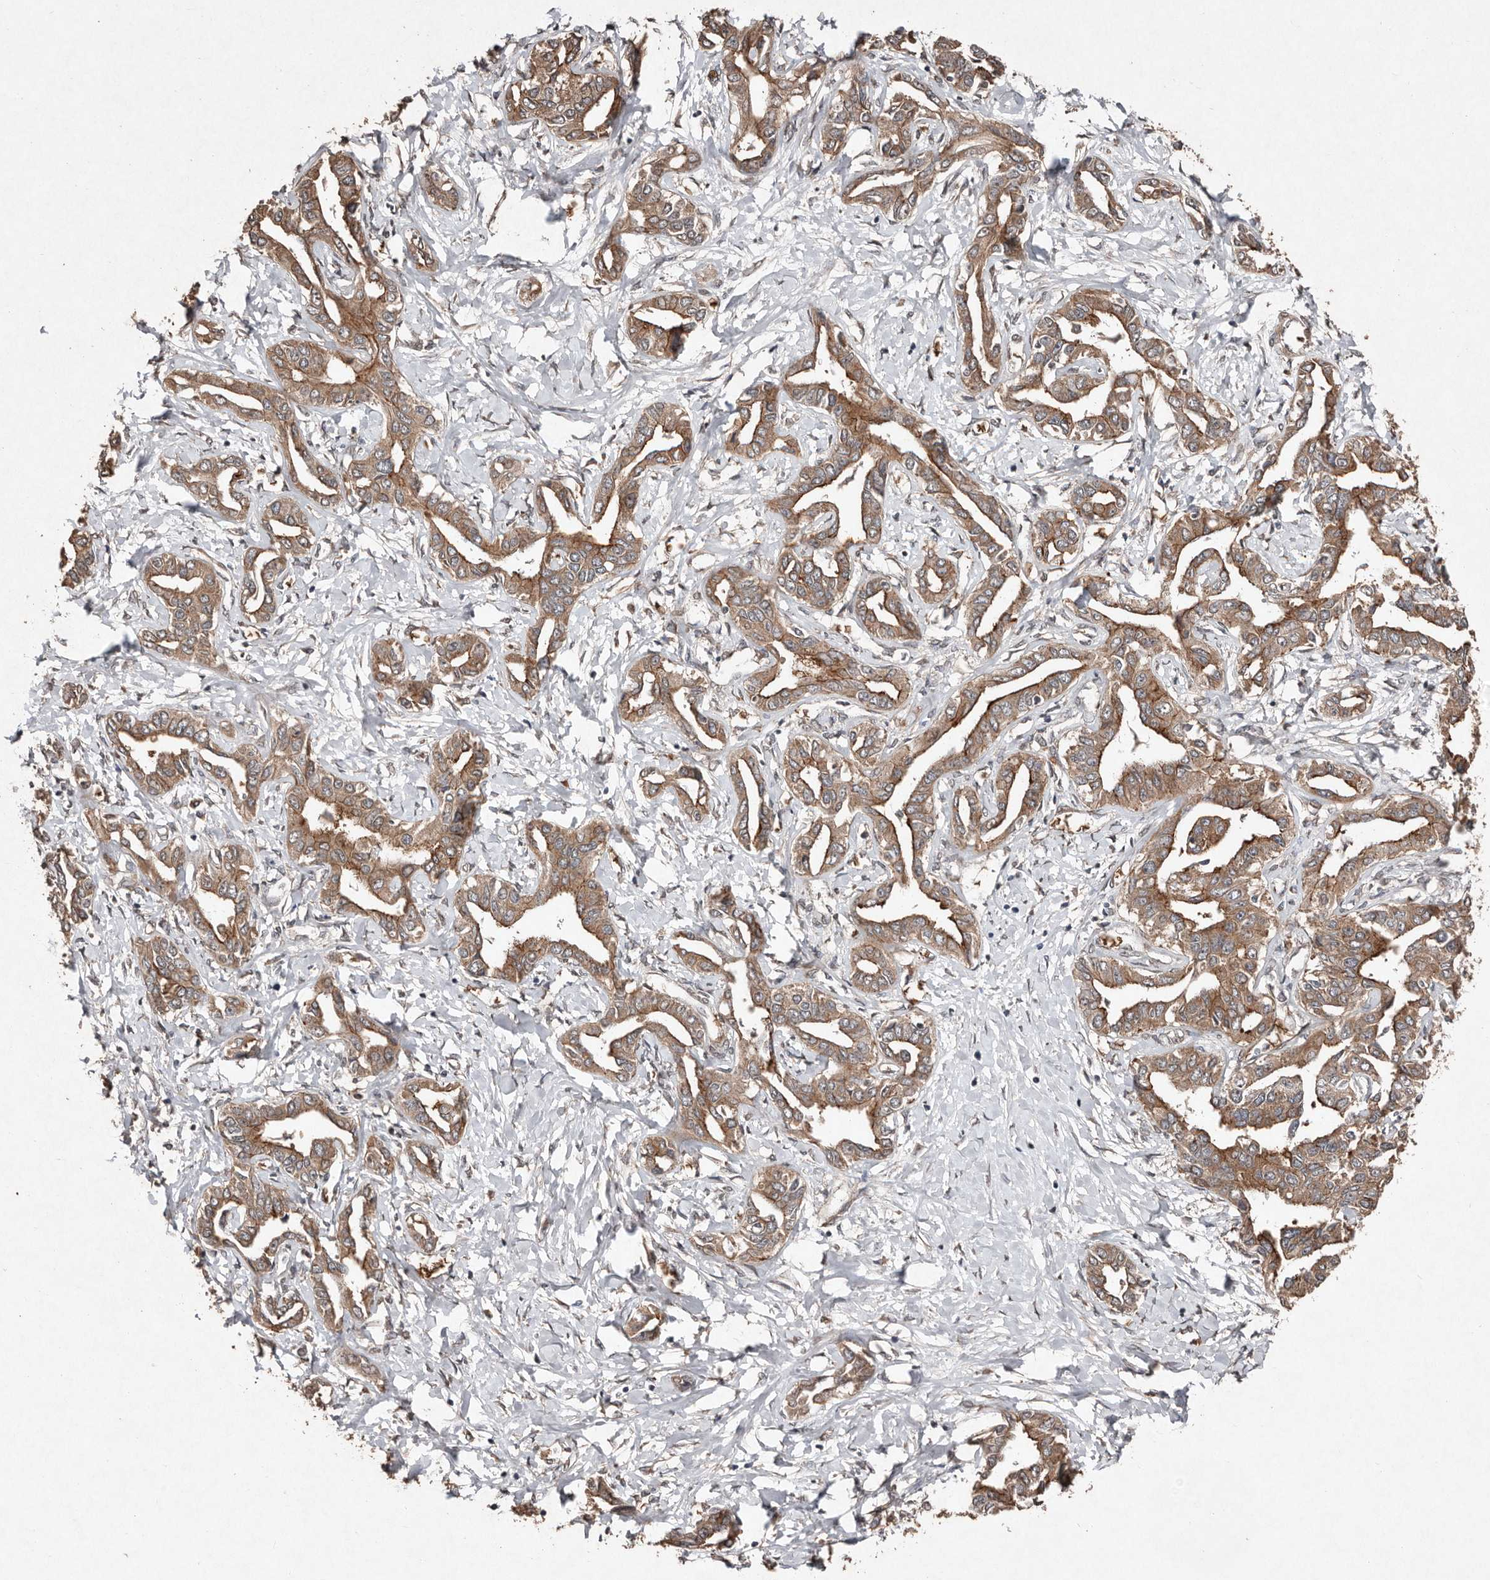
{"staining": {"intensity": "moderate", "quantity": ">75%", "location": "cytoplasmic/membranous"}, "tissue": "liver cancer", "cell_type": "Tumor cells", "image_type": "cancer", "snomed": [{"axis": "morphology", "description": "Cholangiocarcinoma"}, {"axis": "topography", "description": "Liver"}], "caption": "About >75% of tumor cells in liver cancer (cholangiocarcinoma) exhibit moderate cytoplasmic/membranous protein positivity as visualized by brown immunohistochemical staining.", "gene": "DIP2C", "patient": {"sex": "male", "age": 59}}